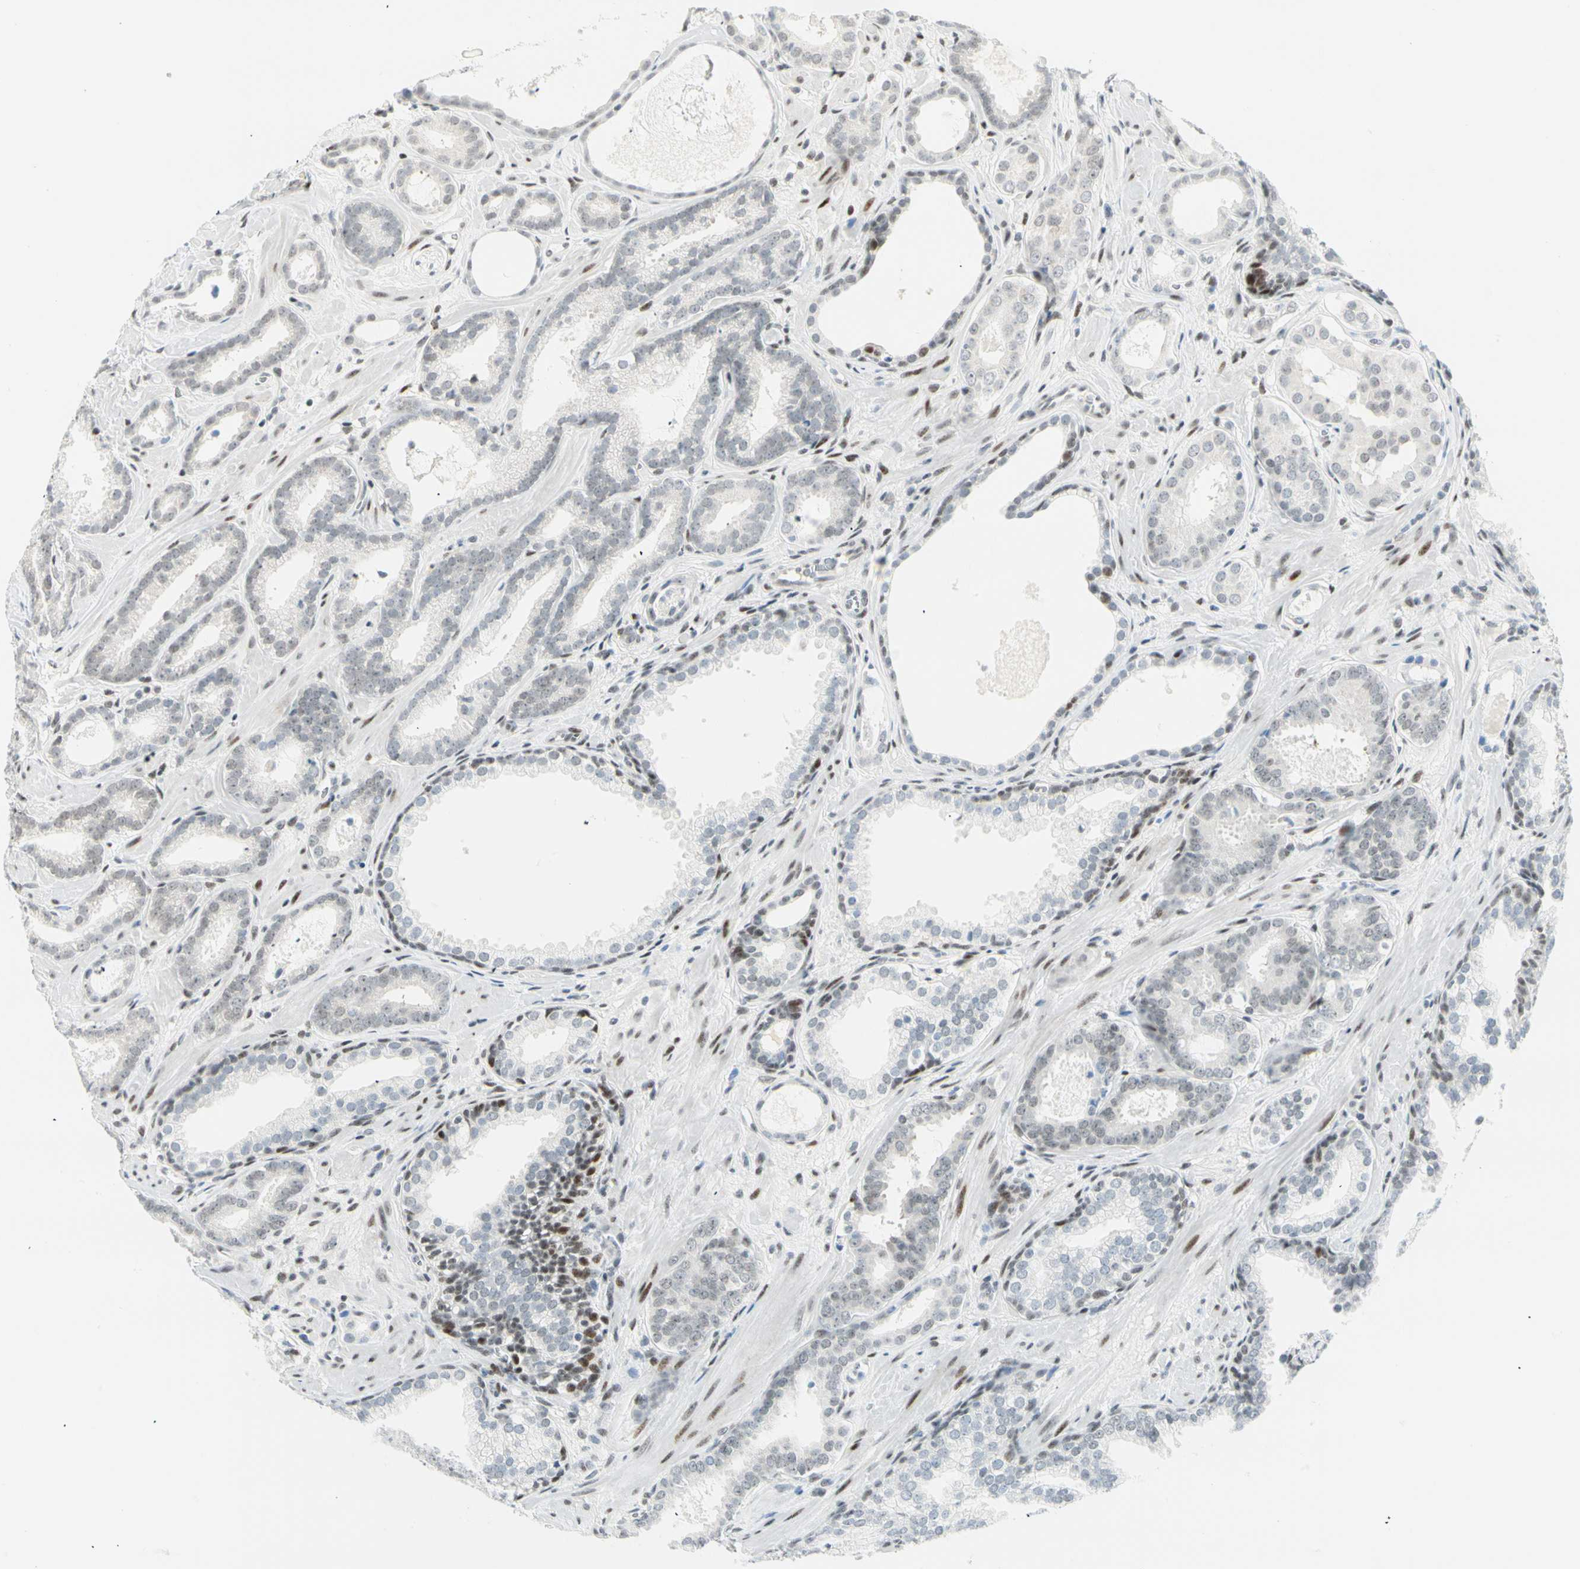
{"staining": {"intensity": "weak", "quantity": "<25%", "location": "nuclear"}, "tissue": "prostate cancer", "cell_type": "Tumor cells", "image_type": "cancer", "snomed": [{"axis": "morphology", "description": "Adenocarcinoma, Low grade"}, {"axis": "topography", "description": "Prostate"}], "caption": "A high-resolution histopathology image shows immunohistochemistry (IHC) staining of prostate cancer, which reveals no significant staining in tumor cells. Nuclei are stained in blue.", "gene": "PKNOX1", "patient": {"sex": "male", "age": 57}}